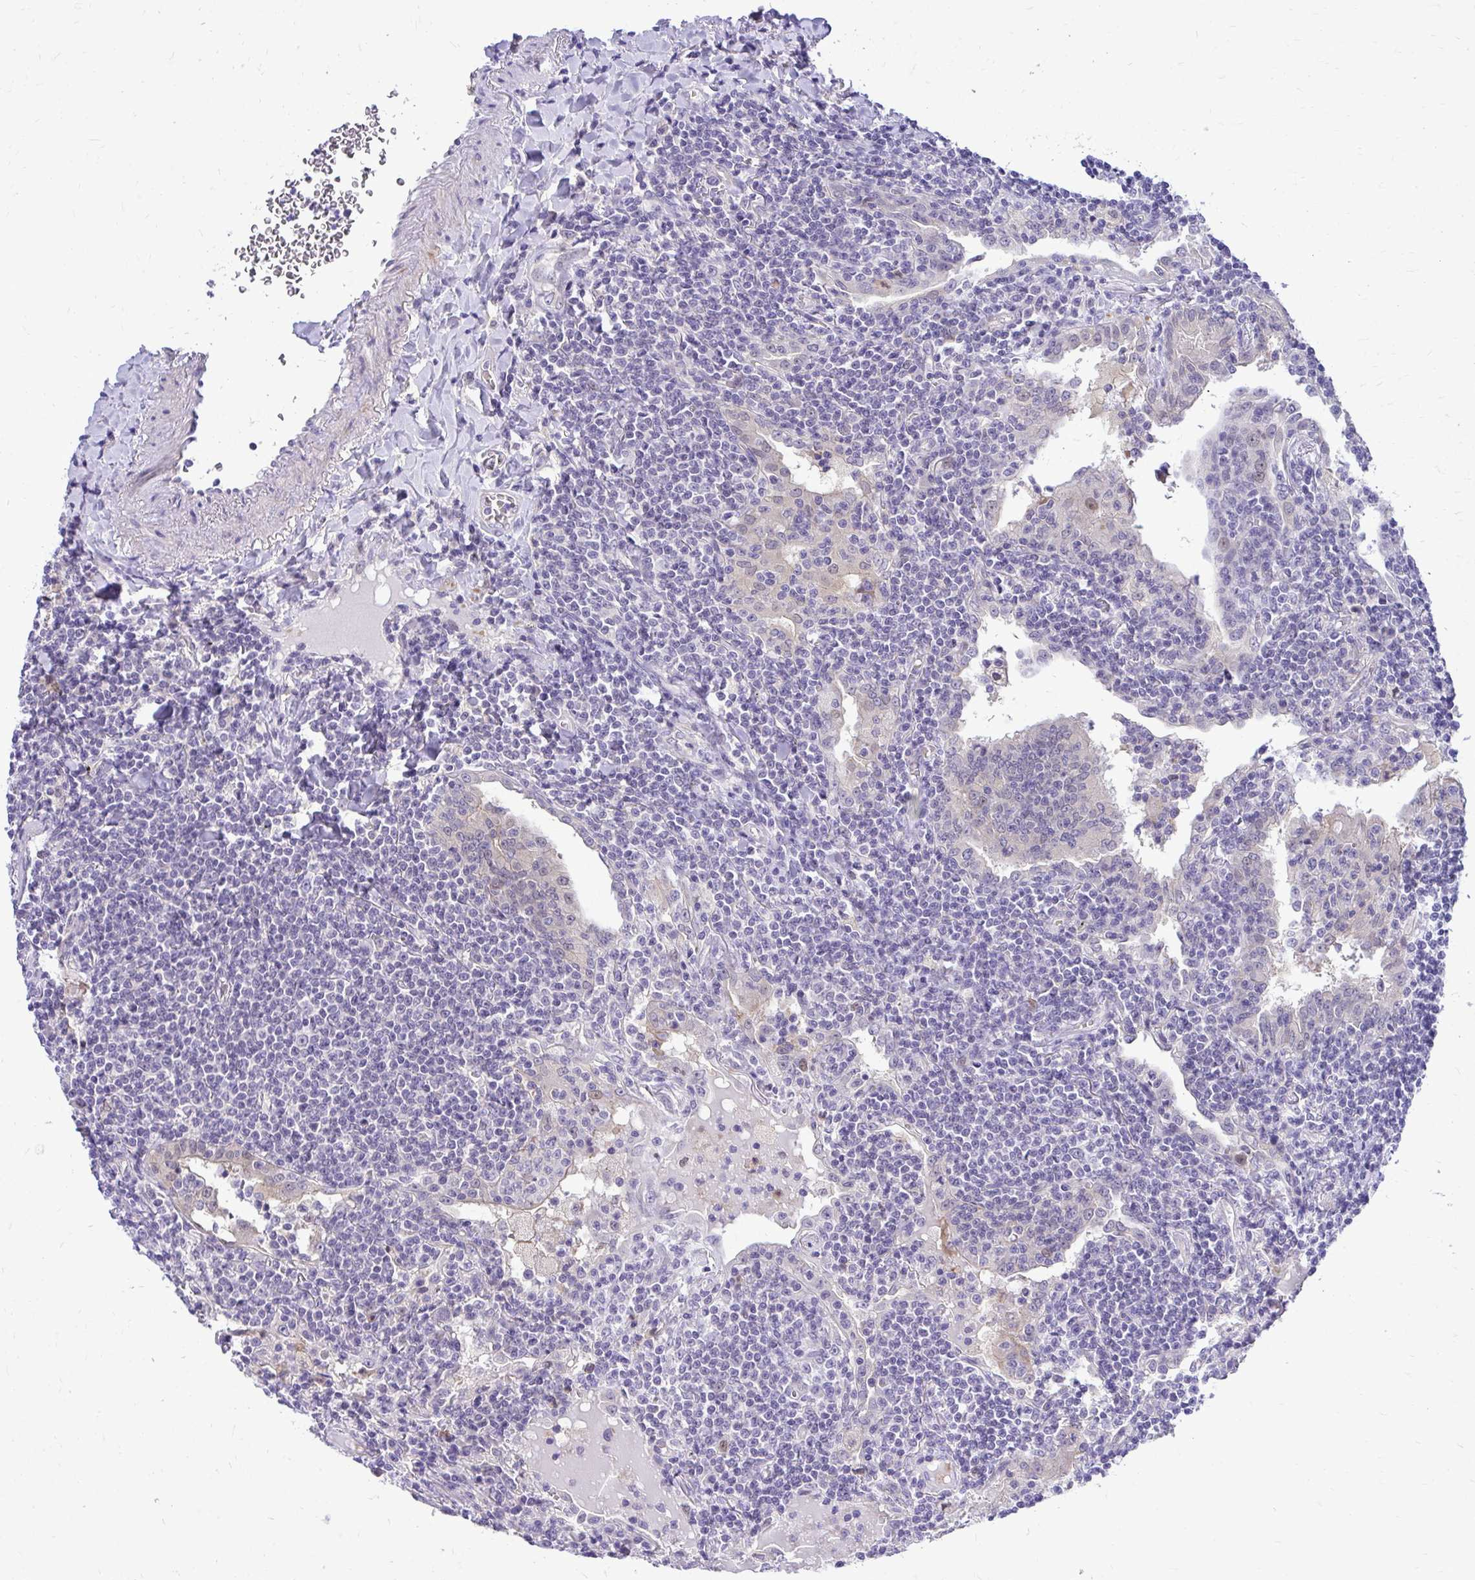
{"staining": {"intensity": "negative", "quantity": "none", "location": "none"}, "tissue": "lymphoma", "cell_type": "Tumor cells", "image_type": "cancer", "snomed": [{"axis": "morphology", "description": "Malignant lymphoma, non-Hodgkin's type, Low grade"}, {"axis": "topography", "description": "Lung"}], "caption": "High magnification brightfield microscopy of lymphoma stained with DAB (3,3'-diaminobenzidine) (brown) and counterstained with hematoxylin (blue): tumor cells show no significant expression.", "gene": "ZSWIM9", "patient": {"sex": "female", "age": 71}}